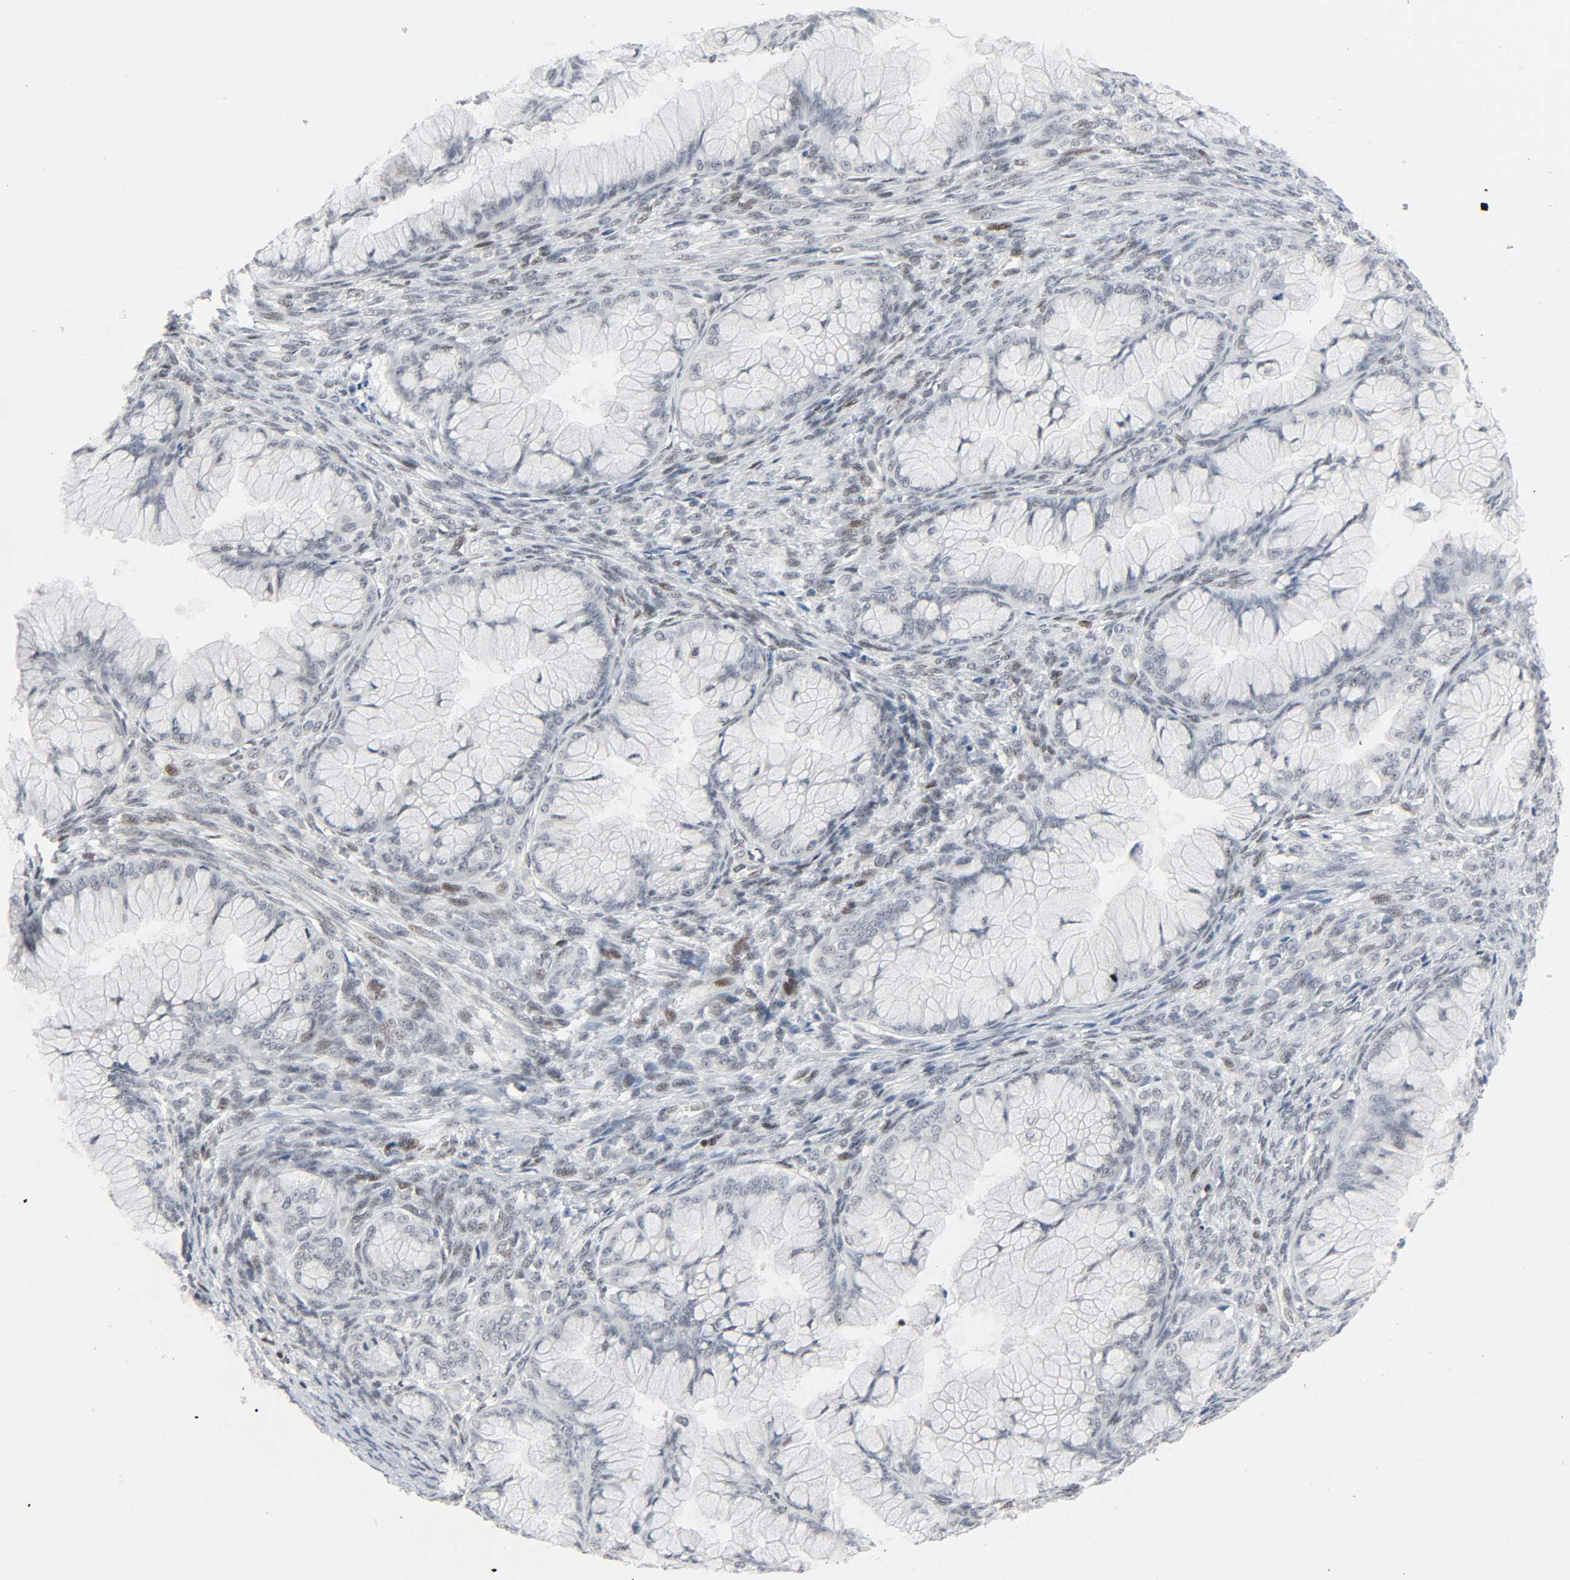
{"staining": {"intensity": "negative", "quantity": "none", "location": "none"}, "tissue": "ovarian cancer", "cell_type": "Tumor cells", "image_type": "cancer", "snomed": [{"axis": "morphology", "description": "Cystadenocarcinoma, mucinous, NOS"}, {"axis": "topography", "description": "Ovary"}], "caption": "Immunohistochemistry image of neoplastic tissue: human ovarian mucinous cystadenocarcinoma stained with DAB (3,3'-diaminobenzidine) demonstrates no significant protein expression in tumor cells.", "gene": "GABPA", "patient": {"sex": "female", "age": 73}}